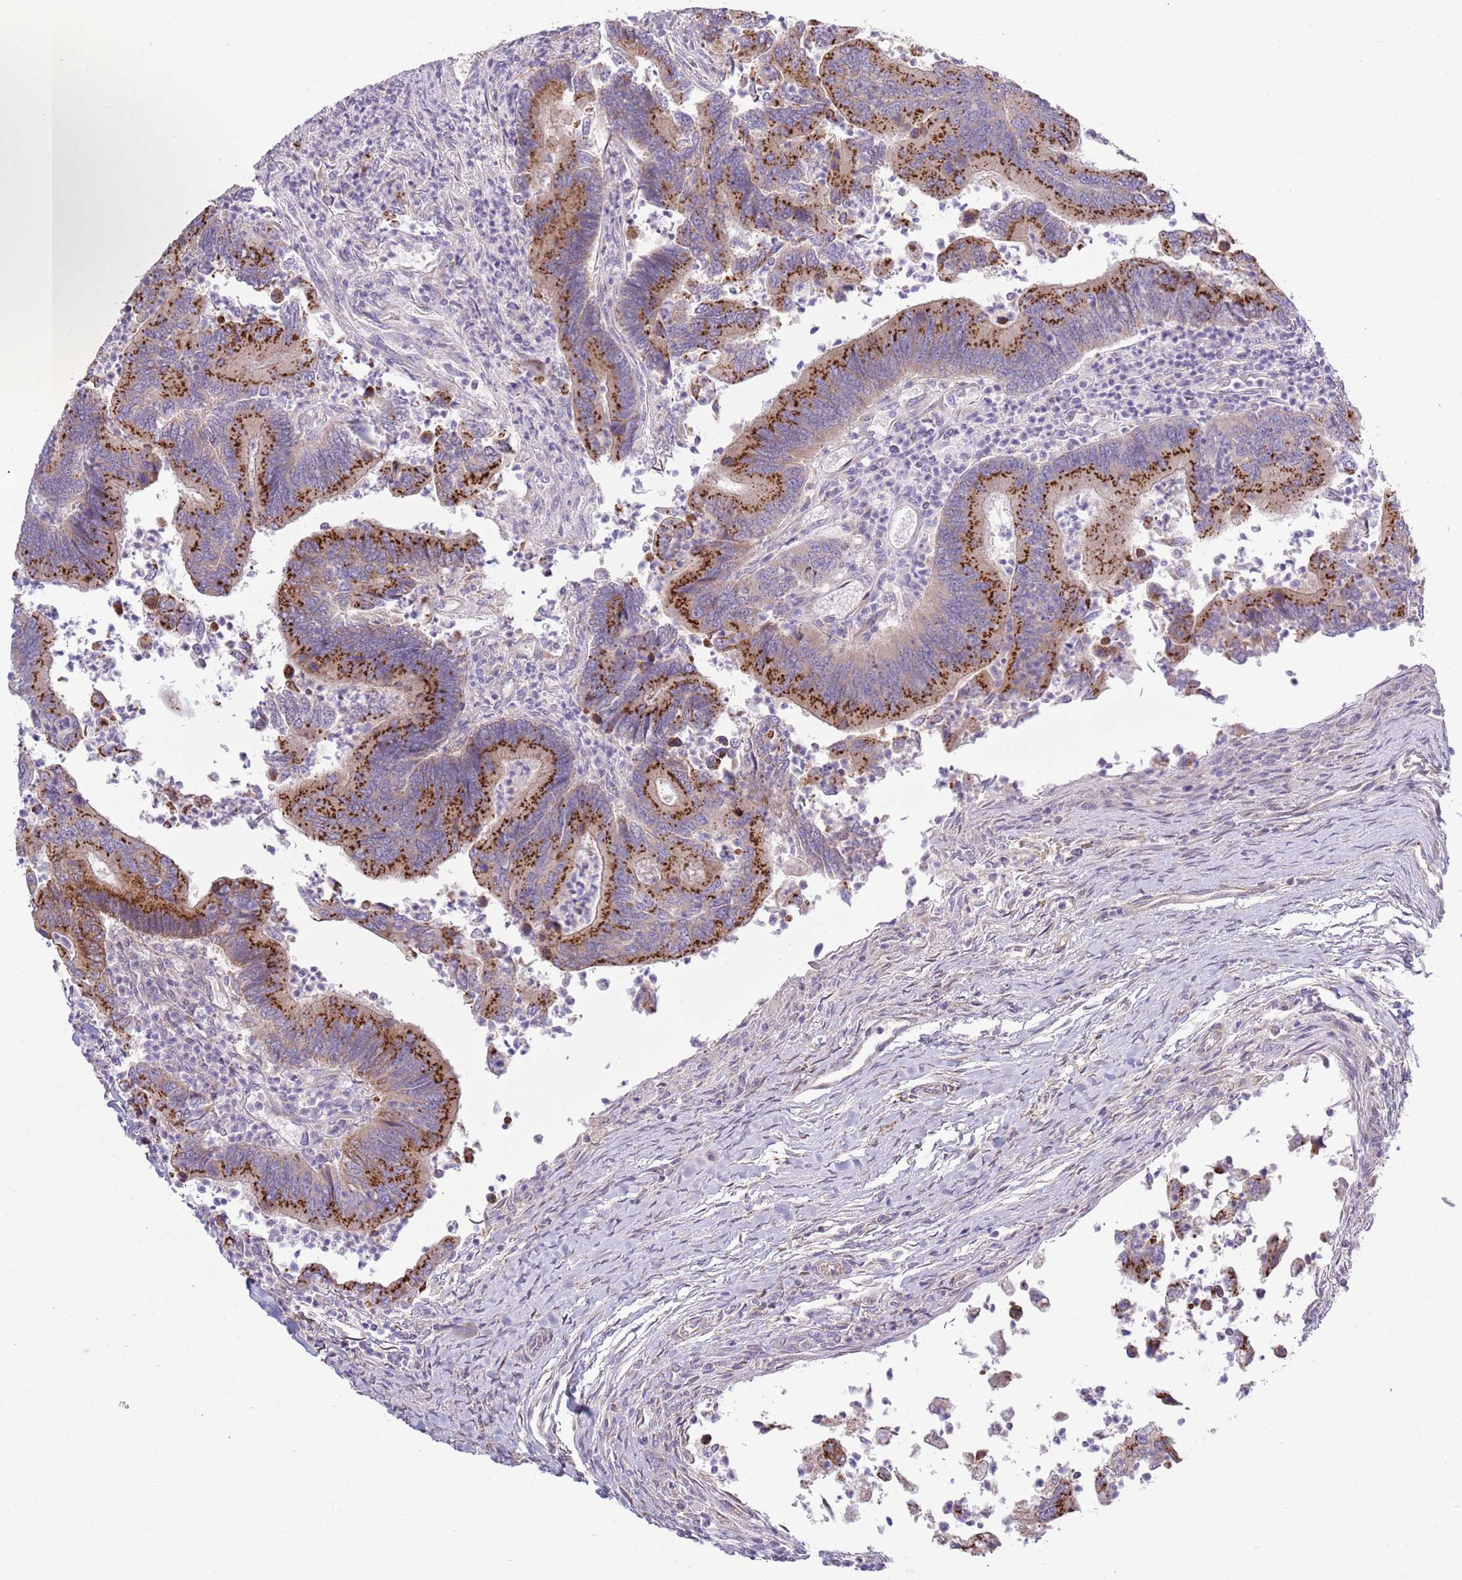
{"staining": {"intensity": "strong", "quantity": ">75%", "location": "cytoplasmic/membranous"}, "tissue": "colorectal cancer", "cell_type": "Tumor cells", "image_type": "cancer", "snomed": [{"axis": "morphology", "description": "Adenocarcinoma, NOS"}, {"axis": "topography", "description": "Colon"}], "caption": "There is high levels of strong cytoplasmic/membranous expression in tumor cells of colorectal adenocarcinoma, as demonstrated by immunohistochemical staining (brown color).", "gene": "ARL2BP", "patient": {"sex": "female", "age": 67}}